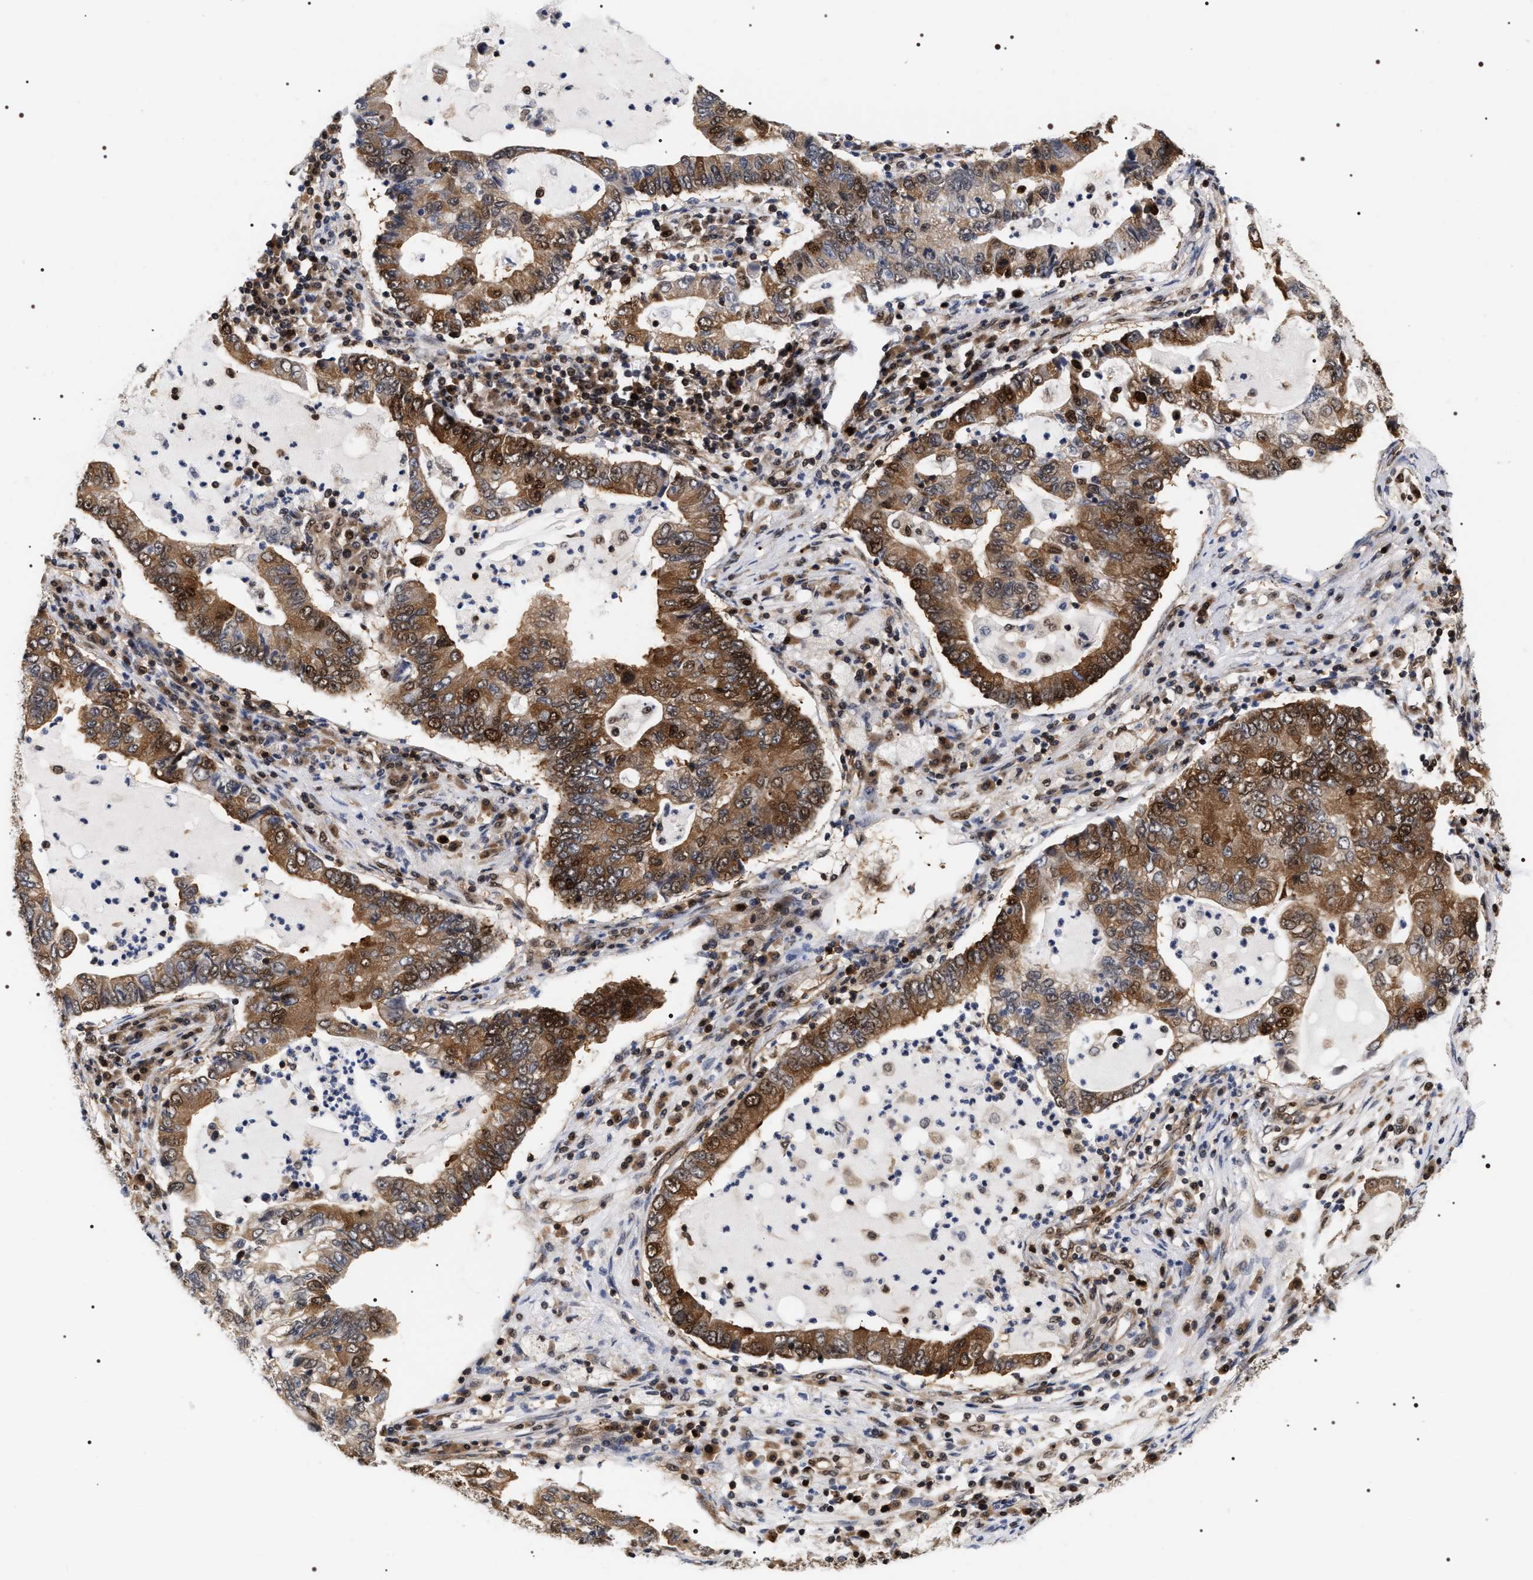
{"staining": {"intensity": "moderate", "quantity": "25%-75%", "location": "cytoplasmic/membranous,nuclear"}, "tissue": "lung cancer", "cell_type": "Tumor cells", "image_type": "cancer", "snomed": [{"axis": "morphology", "description": "Adenocarcinoma, NOS"}, {"axis": "topography", "description": "Lung"}], "caption": "Moderate cytoplasmic/membranous and nuclear expression is appreciated in approximately 25%-75% of tumor cells in lung cancer (adenocarcinoma). (brown staining indicates protein expression, while blue staining denotes nuclei).", "gene": "BAG6", "patient": {"sex": "female", "age": 51}}